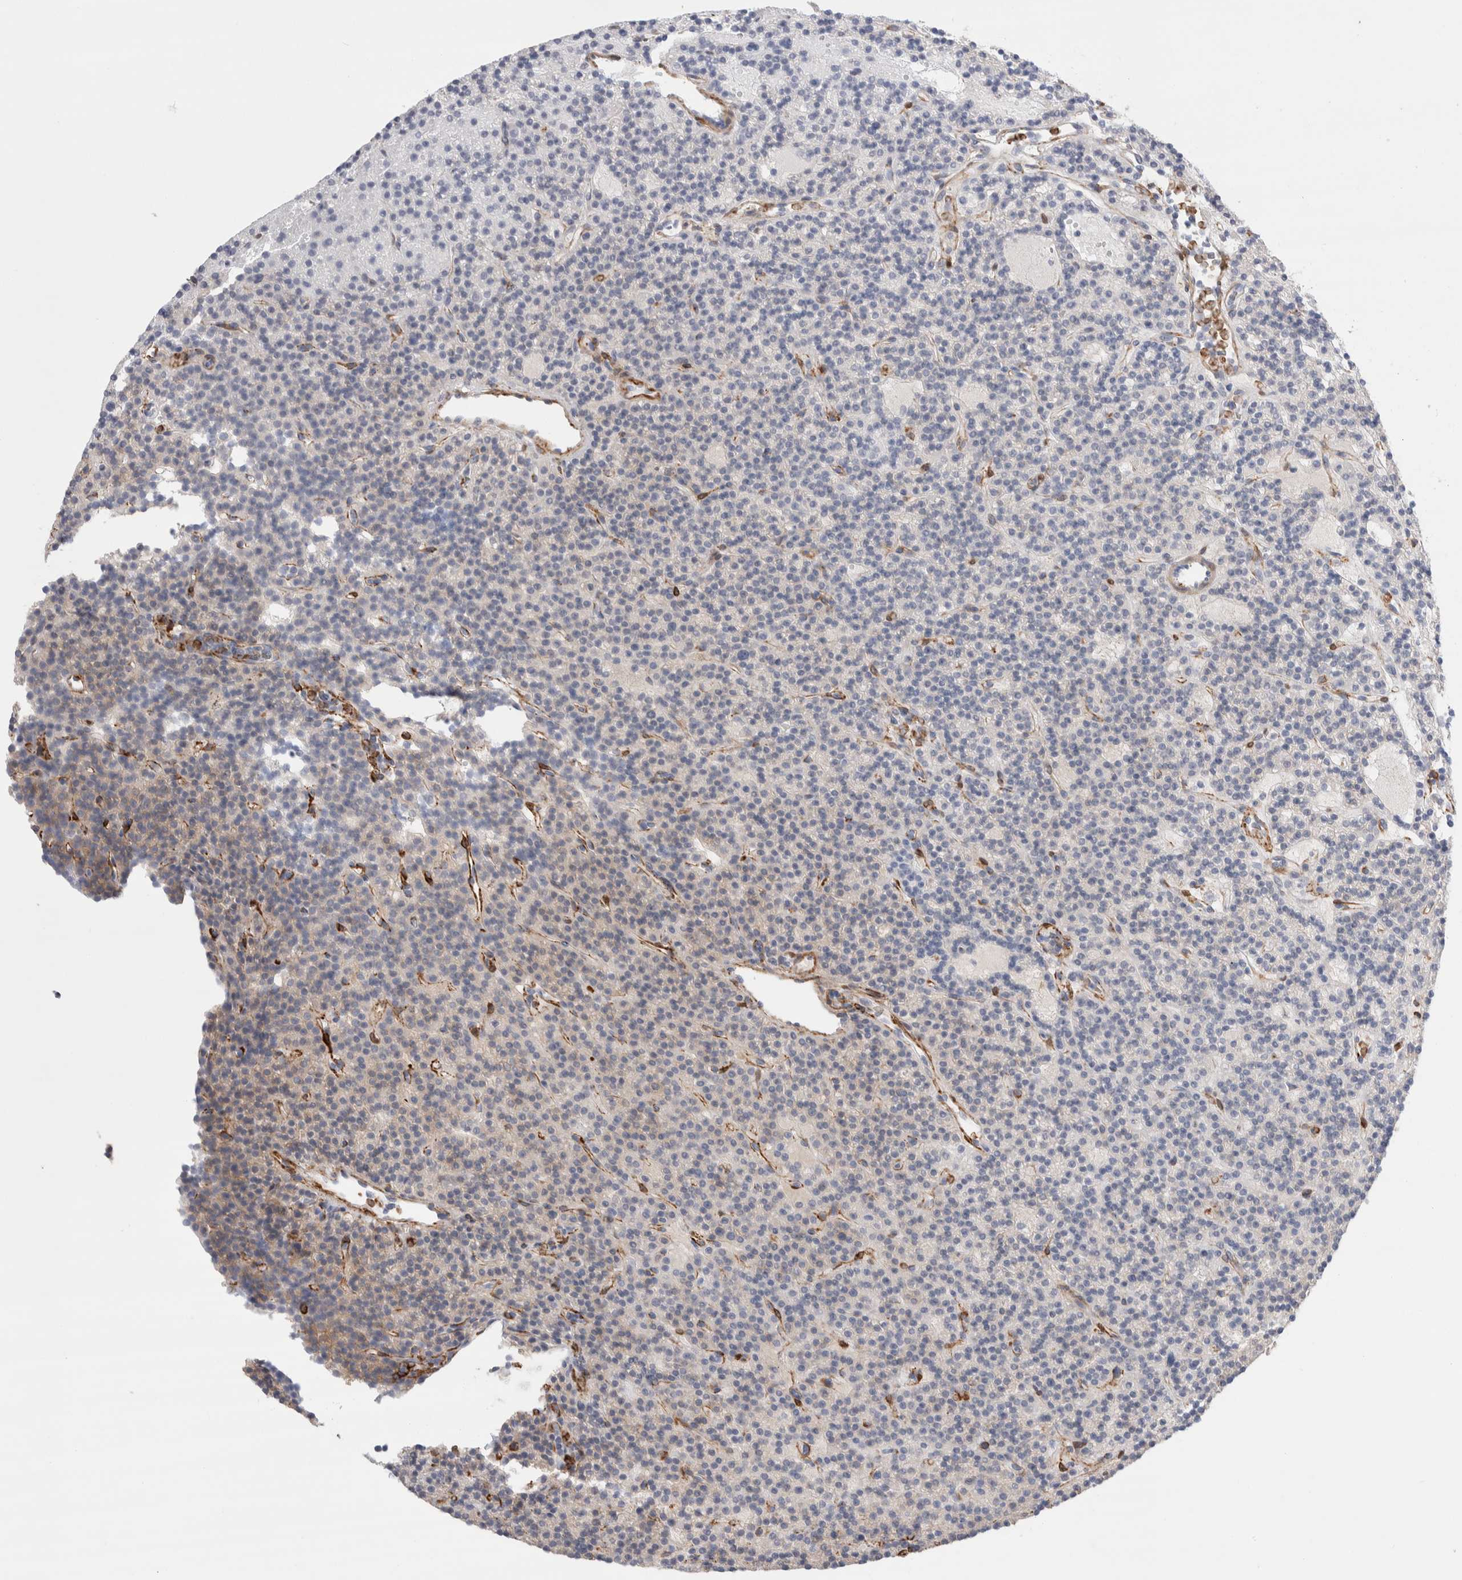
{"staining": {"intensity": "weak", "quantity": "<25%", "location": "cytoplasmic/membranous"}, "tissue": "parathyroid gland", "cell_type": "Glandular cells", "image_type": "normal", "snomed": [{"axis": "morphology", "description": "Normal tissue, NOS"}, {"axis": "topography", "description": "Parathyroid gland"}], "caption": "Immunohistochemistry (IHC) image of normal parathyroid gland stained for a protein (brown), which displays no staining in glandular cells.", "gene": "SEPTIN4", "patient": {"sex": "male", "age": 75}}